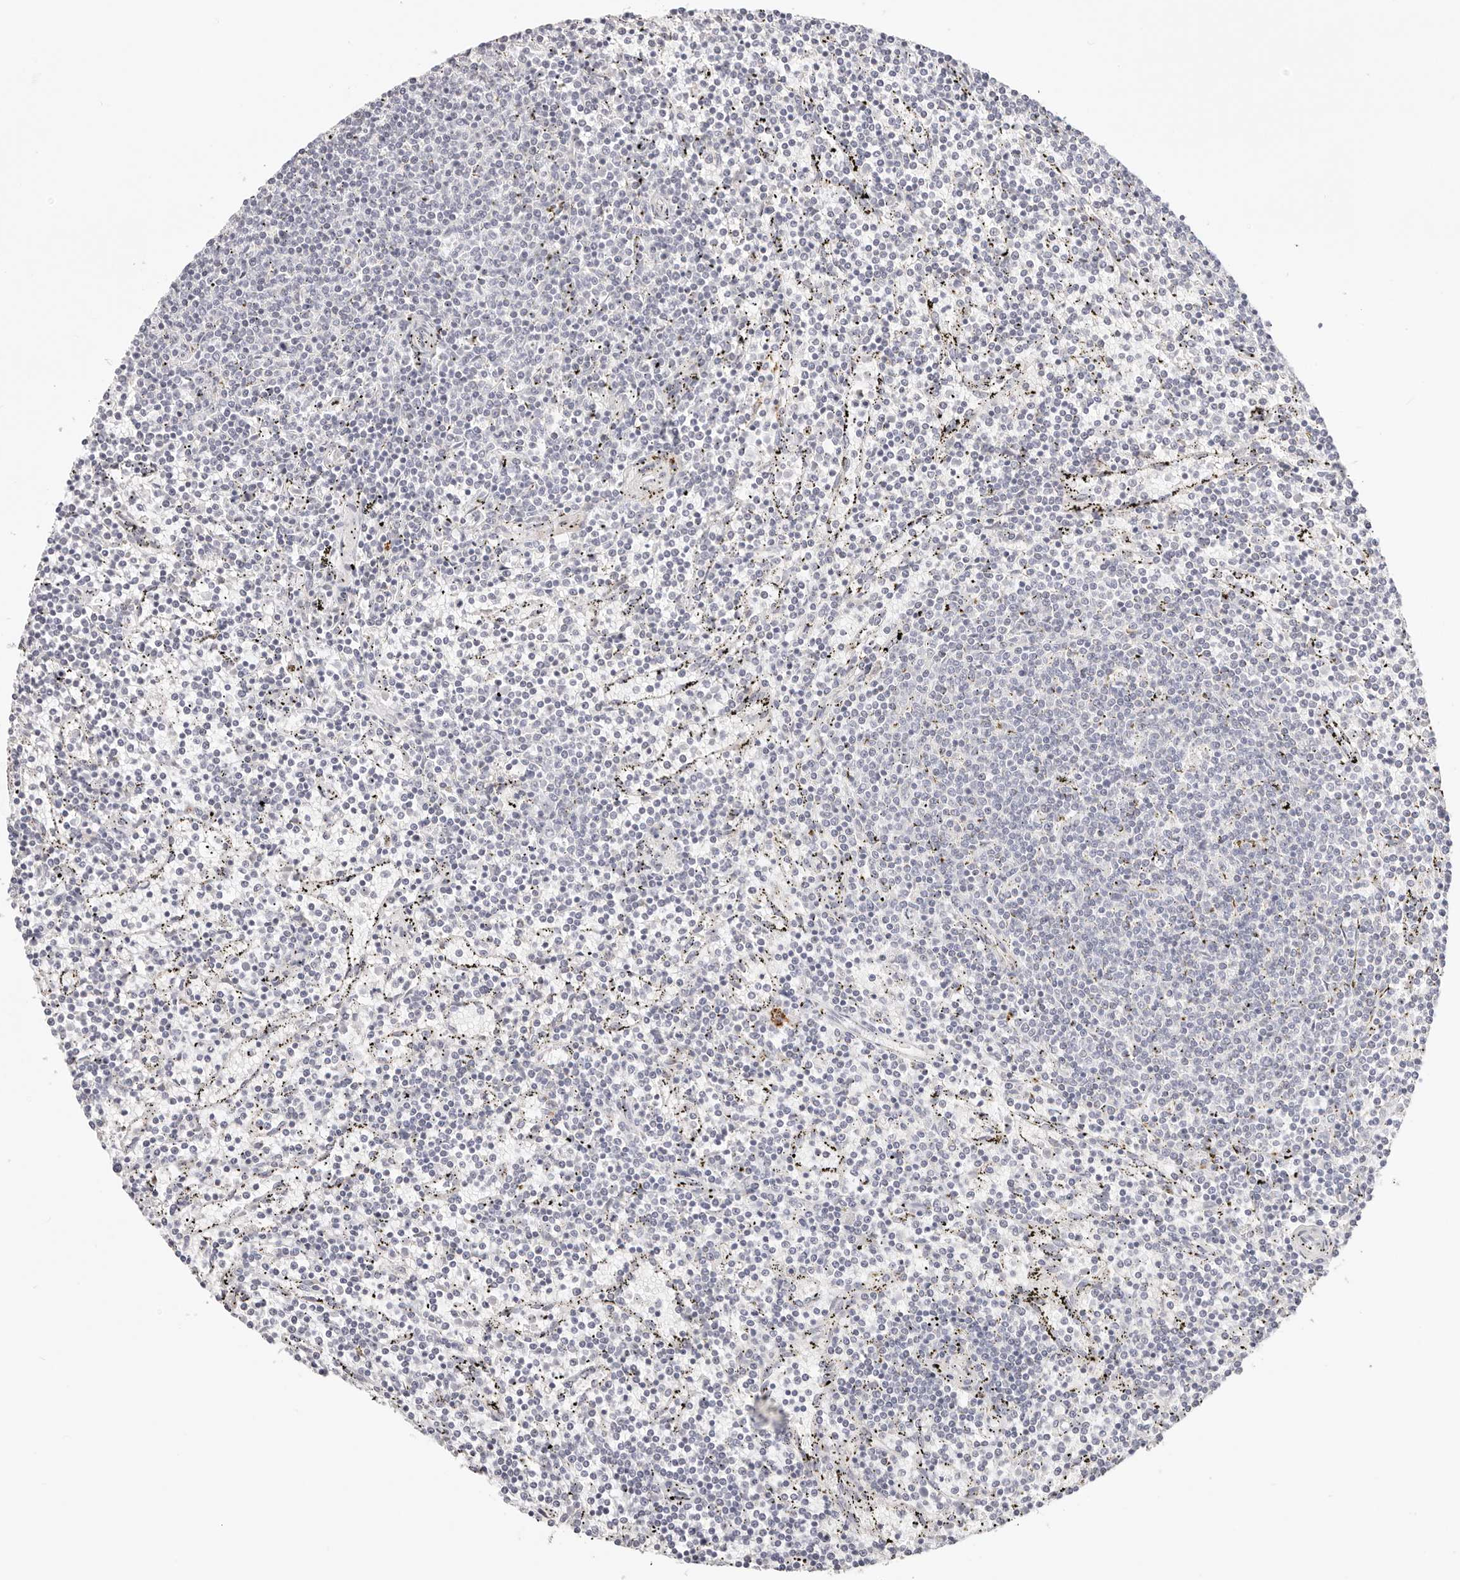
{"staining": {"intensity": "negative", "quantity": "none", "location": "none"}, "tissue": "lymphoma", "cell_type": "Tumor cells", "image_type": "cancer", "snomed": [{"axis": "morphology", "description": "Malignant lymphoma, non-Hodgkin's type, Low grade"}, {"axis": "topography", "description": "Spleen"}], "caption": "The IHC micrograph has no significant positivity in tumor cells of lymphoma tissue.", "gene": "STKLD1", "patient": {"sex": "female", "age": 50}}